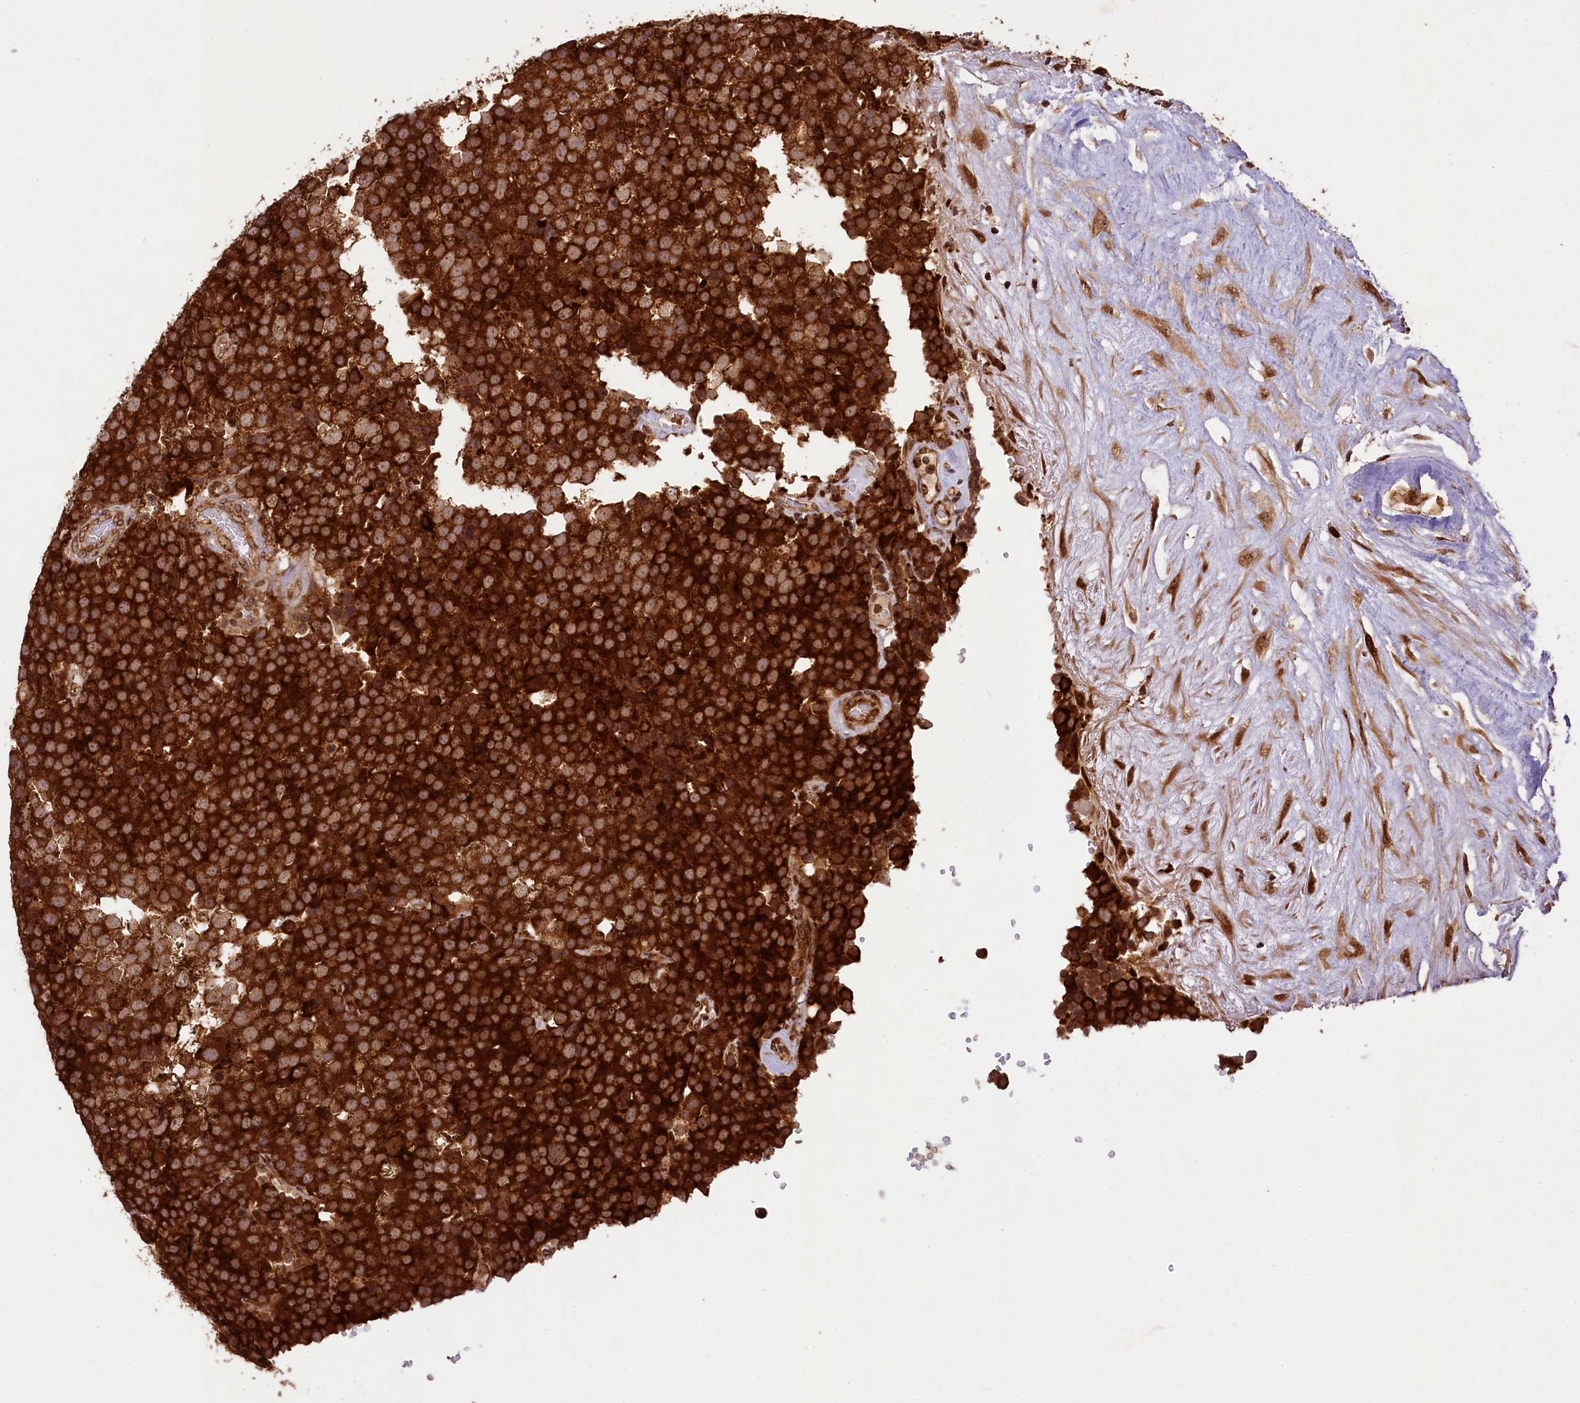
{"staining": {"intensity": "strong", "quantity": ">75%", "location": "cytoplasmic/membranous"}, "tissue": "testis cancer", "cell_type": "Tumor cells", "image_type": "cancer", "snomed": [{"axis": "morphology", "description": "Seminoma, NOS"}, {"axis": "topography", "description": "Testis"}], "caption": "Immunohistochemical staining of seminoma (testis) displays strong cytoplasmic/membranous protein positivity in approximately >75% of tumor cells.", "gene": "LARP4", "patient": {"sex": "male", "age": 71}}